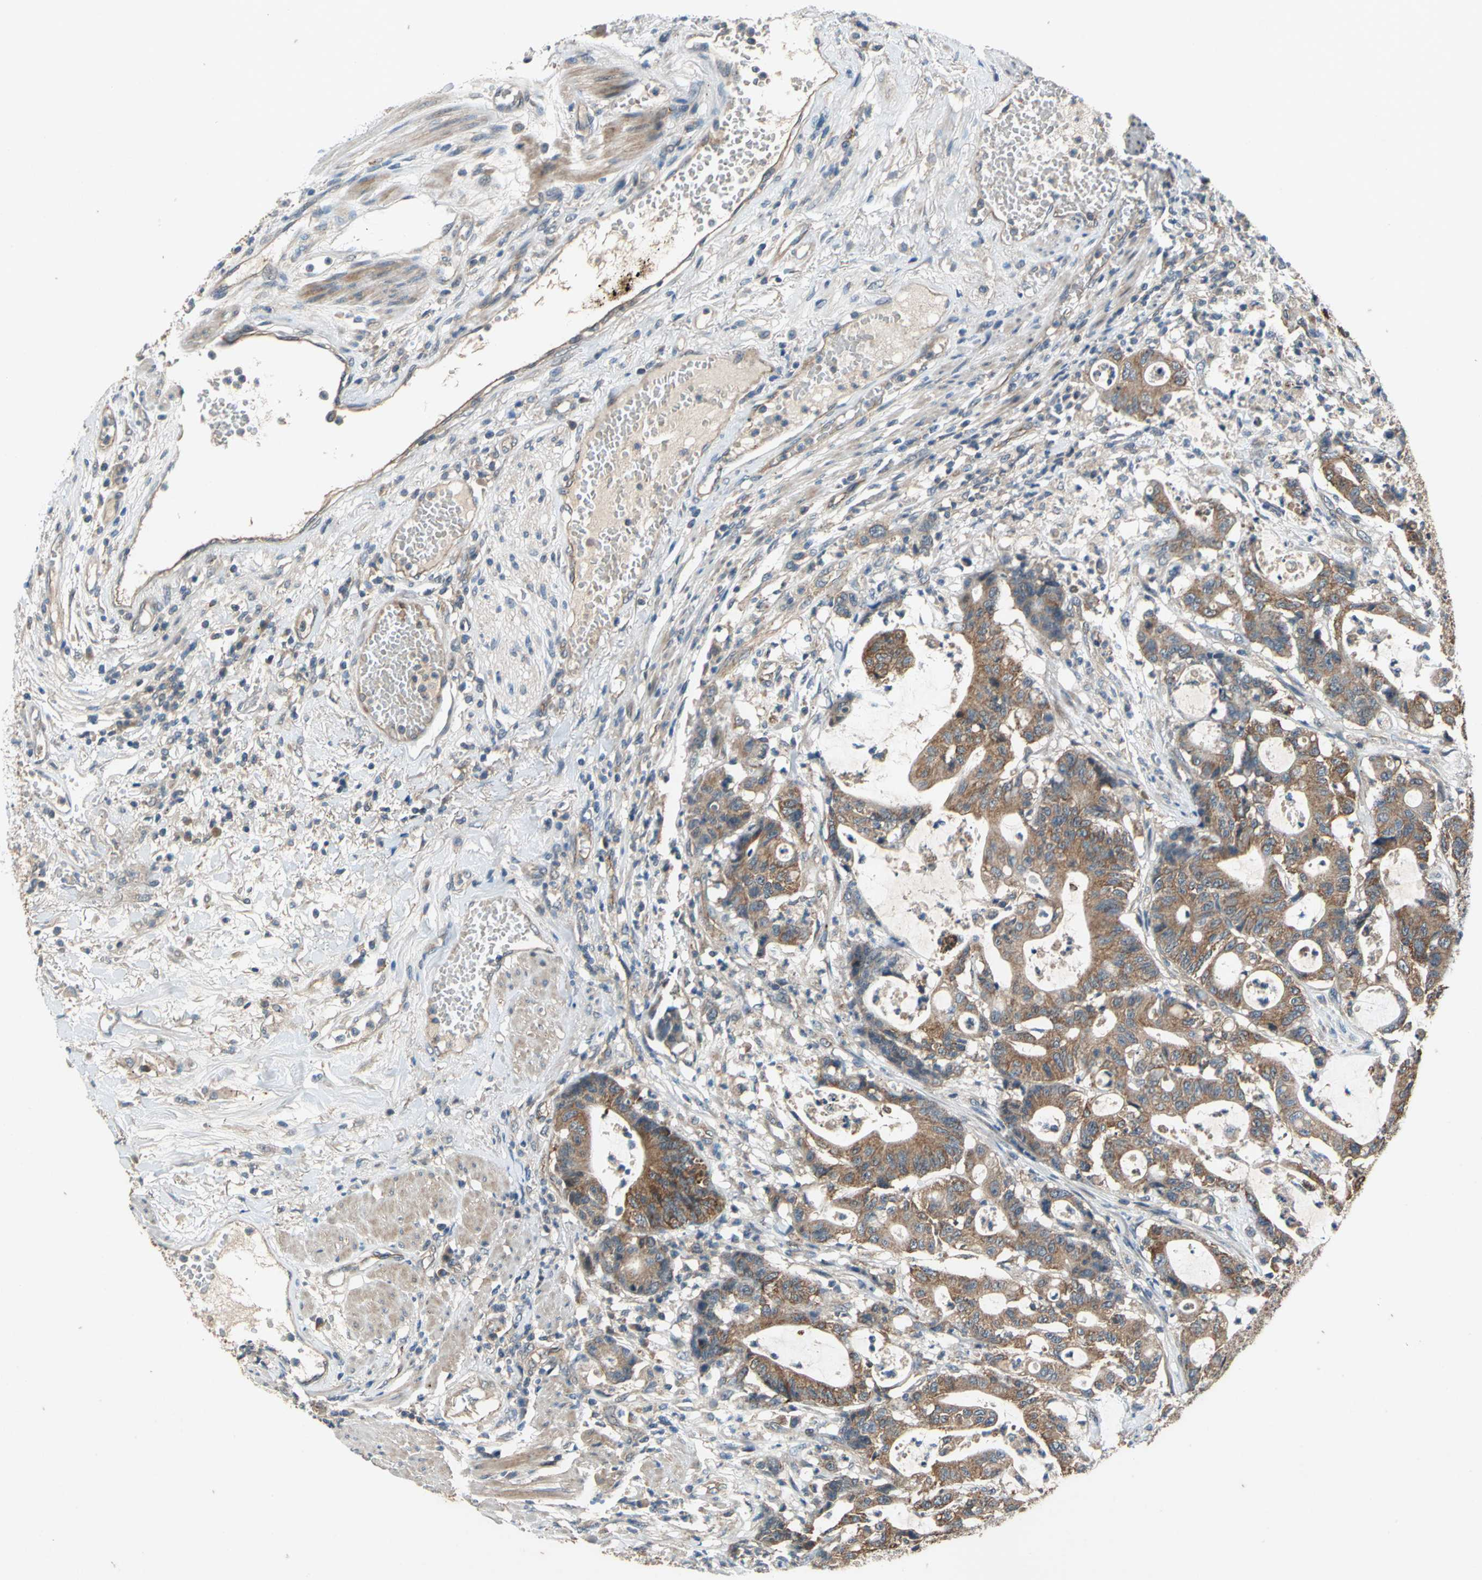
{"staining": {"intensity": "moderate", "quantity": ">75%", "location": "cytoplasmic/membranous"}, "tissue": "colorectal cancer", "cell_type": "Tumor cells", "image_type": "cancer", "snomed": [{"axis": "morphology", "description": "Adenocarcinoma, NOS"}, {"axis": "topography", "description": "Colon"}], "caption": "Tumor cells reveal medium levels of moderate cytoplasmic/membranous positivity in approximately >75% of cells in human colorectal cancer (adenocarcinoma).", "gene": "EMCN", "patient": {"sex": "female", "age": 84}}